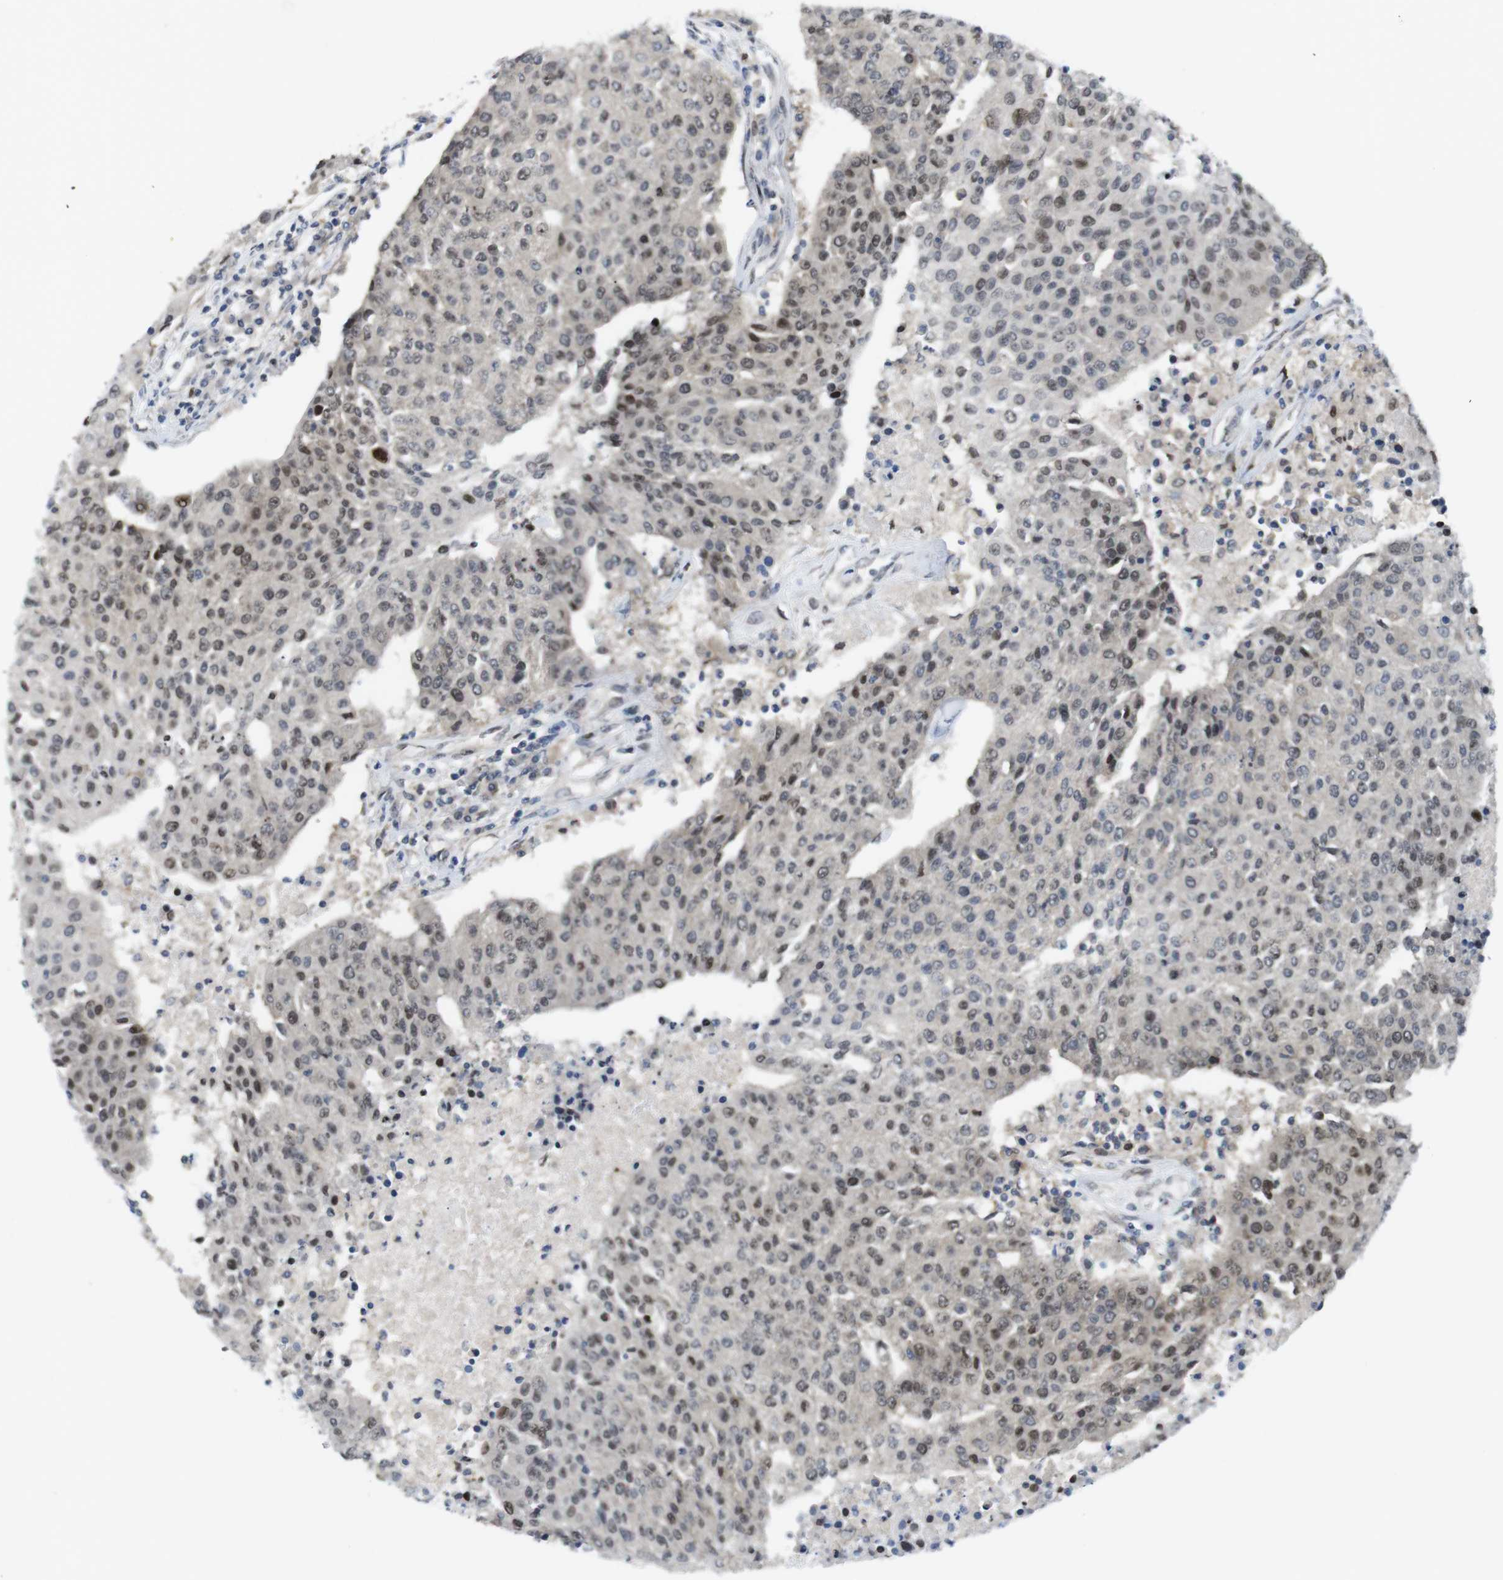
{"staining": {"intensity": "moderate", "quantity": "25%-75%", "location": "nuclear"}, "tissue": "urothelial cancer", "cell_type": "Tumor cells", "image_type": "cancer", "snomed": [{"axis": "morphology", "description": "Urothelial carcinoma, High grade"}, {"axis": "topography", "description": "Urinary bladder"}], "caption": "High-grade urothelial carcinoma was stained to show a protein in brown. There is medium levels of moderate nuclear positivity in about 25%-75% of tumor cells.", "gene": "RCC1", "patient": {"sex": "female", "age": 85}}